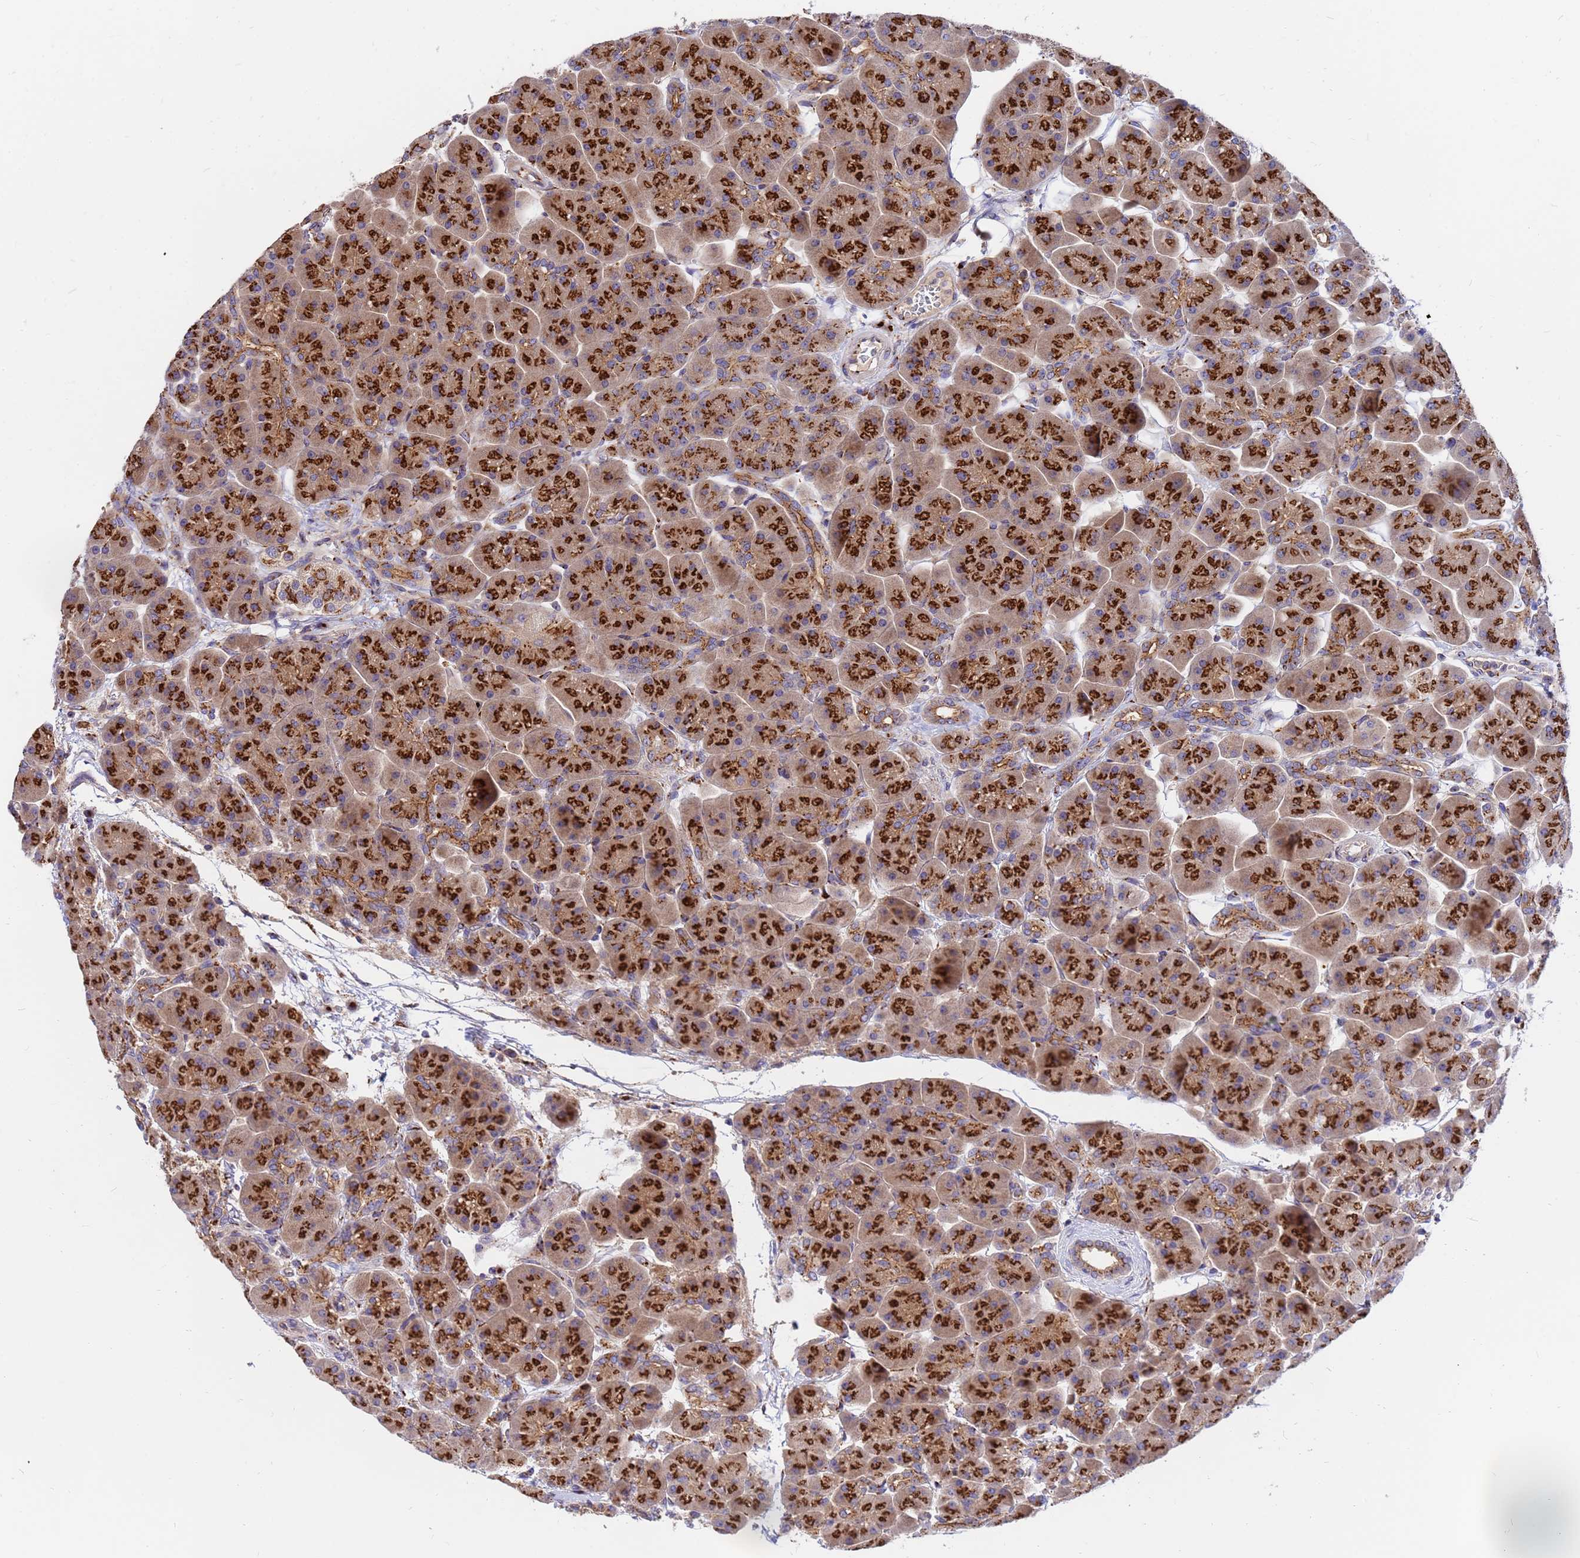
{"staining": {"intensity": "strong", "quantity": ">75%", "location": "cytoplasmic/membranous"}, "tissue": "pancreas", "cell_type": "Exocrine glandular cells", "image_type": "normal", "snomed": [{"axis": "morphology", "description": "Normal tissue, NOS"}, {"axis": "topography", "description": "Pancreas"}], "caption": "High-power microscopy captured an IHC photomicrograph of normal pancreas, revealing strong cytoplasmic/membranous staining in about >75% of exocrine glandular cells. (DAB (3,3'-diaminobenzidine) IHC with brightfield microscopy, high magnification).", "gene": "HPS3", "patient": {"sex": "male", "age": 66}}